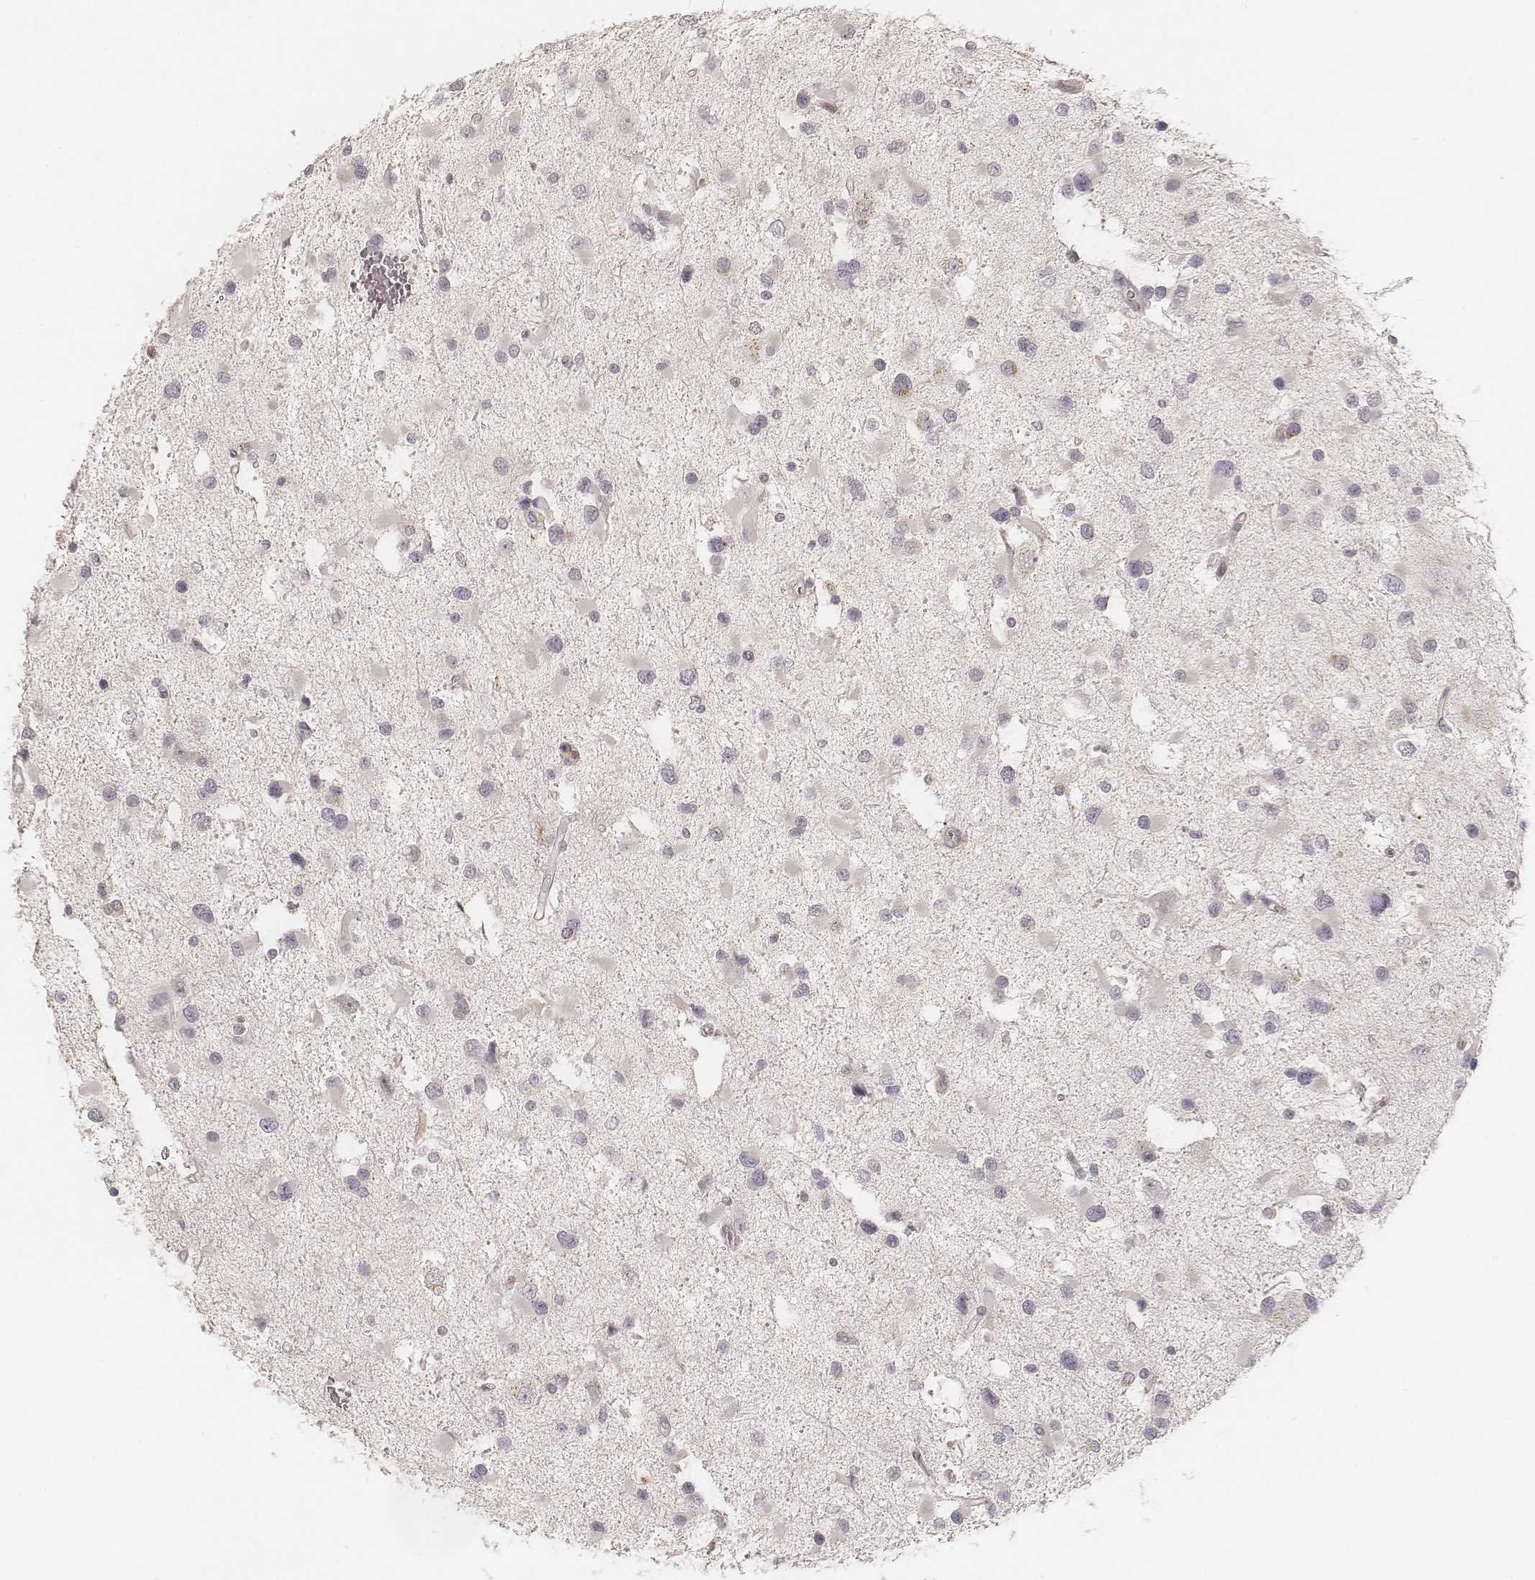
{"staining": {"intensity": "moderate", "quantity": "<25%", "location": "cytoplasmic/membranous"}, "tissue": "glioma", "cell_type": "Tumor cells", "image_type": "cancer", "snomed": [{"axis": "morphology", "description": "Glioma, malignant, Low grade"}, {"axis": "topography", "description": "Brain"}], "caption": "Tumor cells show low levels of moderate cytoplasmic/membranous positivity in about <25% of cells in malignant glioma (low-grade).", "gene": "GORASP2", "patient": {"sex": "female", "age": 32}}